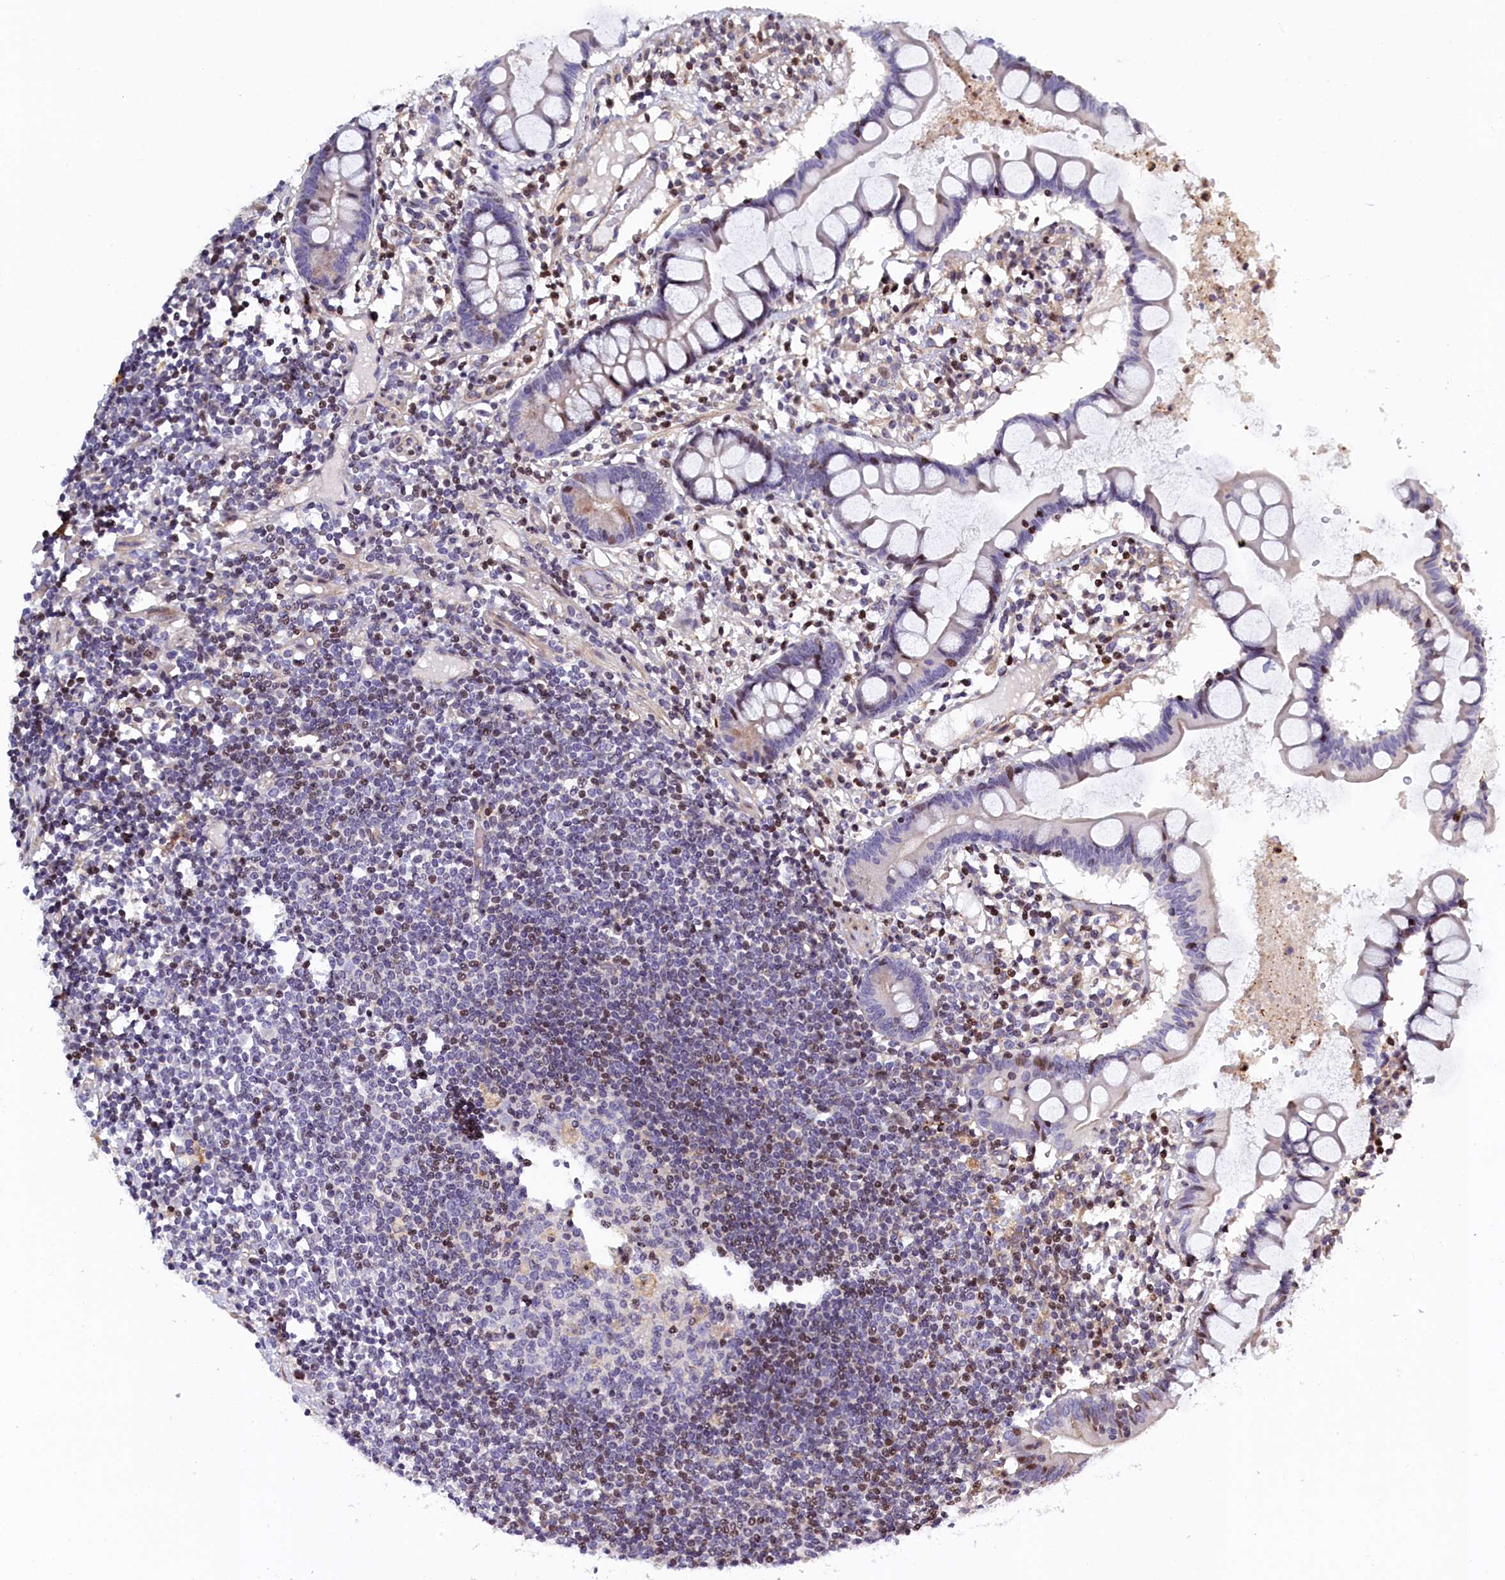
{"staining": {"intensity": "moderate", "quantity": ">75%", "location": "cytoplasmic/membranous"}, "tissue": "colon", "cell_type": "Endothelial cells", "image_type": "normal", "snomed": [{"axis": "morphology", "description": "Normal tissue, NOS"}, {"axis": "morphology", "description": "Adenocarcinoma, NOS"}, {"axis": "topography", "description": "Colon"}], "caption": "Approximately >75% of endothelial cells in normal human colon demonstrate moderate cytoplasmic/membranous protein staining as visualized by brown immunohistochemical staining.", "gene": "TGDS", "patient": {"sex": "female", "age": 55}}